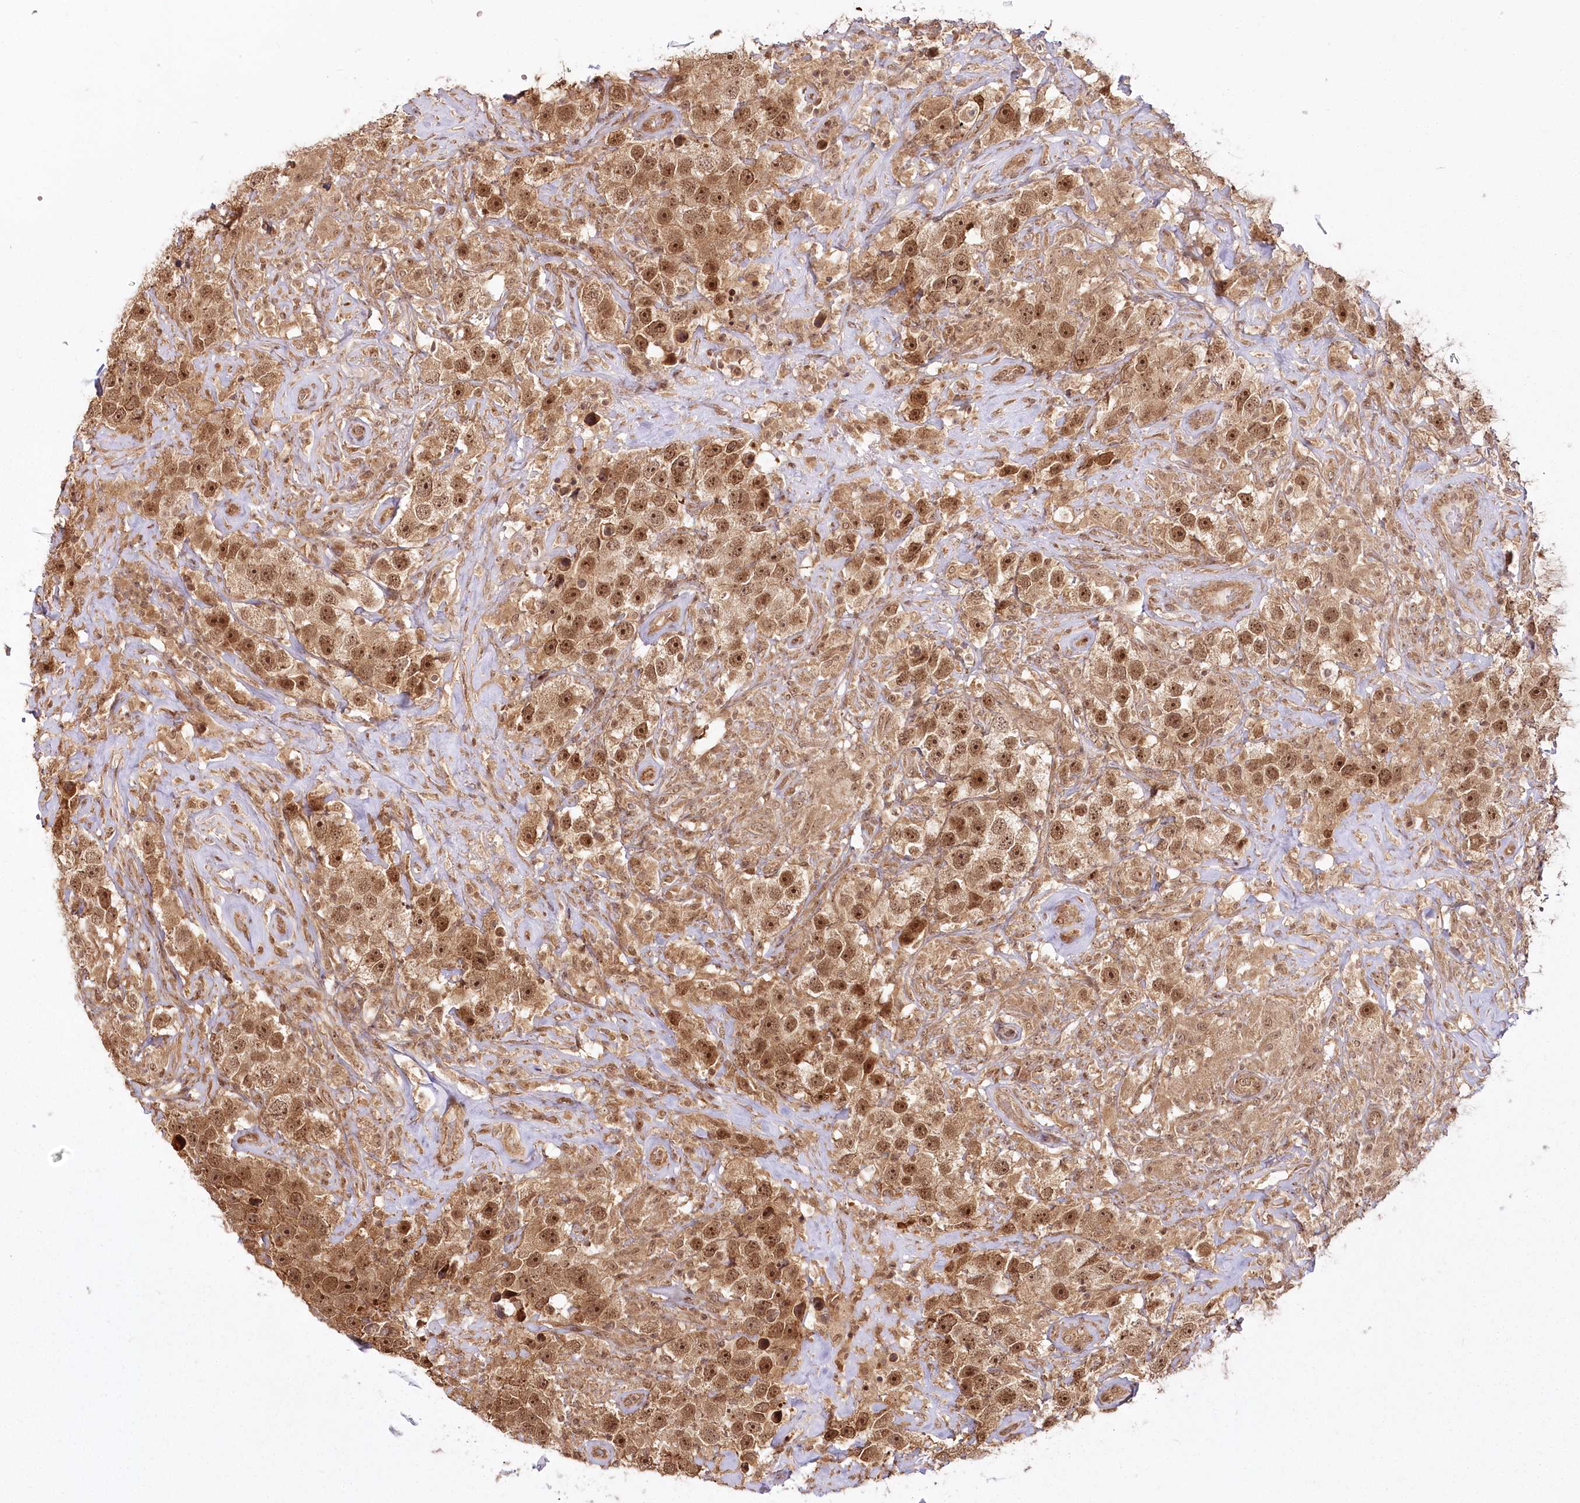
{"staining": {"intensity": "strong", "quantity": ">75%", "location": "cytoplasmic/membranous,nuclear"}, "tissue": "testis cancer", "cell_type": "Tumor cells", "image_type": "cancer", "snomed": [{"axis": "morphology", "description": "Seminoma, NOS"}, {"axis": "topography", "description": "Testis"}], "caption": "Testis cancer (seminoma) was stained to show a protein in brown. There is high levels of strong cytoplasmic/membranous and nuclear positivity in about >75% of tumor cells.", "gene": "R3HDM2", "patient": {"sex": "male", "age": 49}}